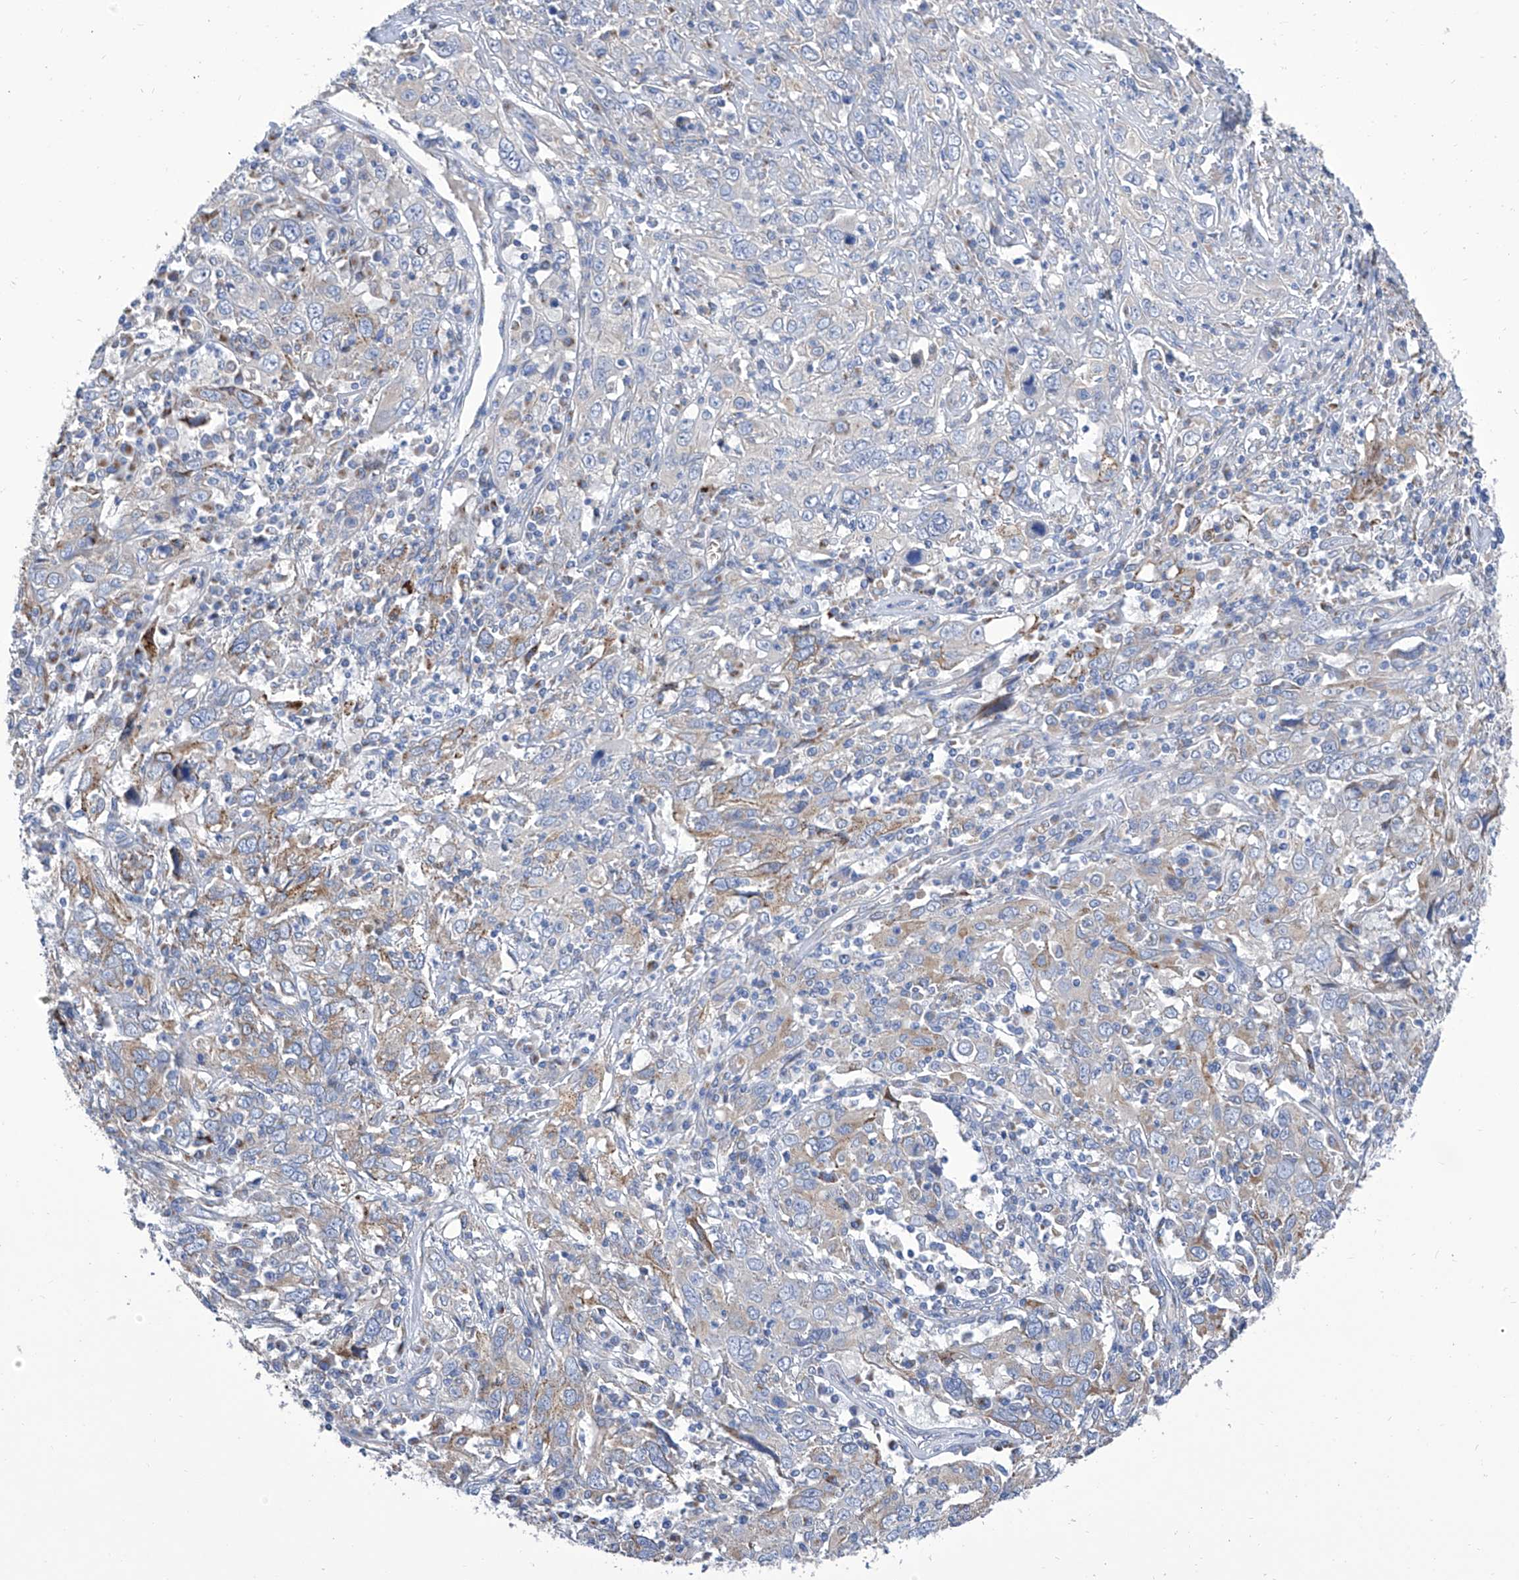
{"staining": {"intensity": "weak", "quantity": "<25%", "location": "cytoplasmic/membranous"}, "tissue": "cervical cancer", "cell_type": "Tumor cells", "image_type": "cancer", "snomed": [{"axis": "morphology", "description": "Squamous cell carcinoma, NOS"}, {"axis": "topography", "description": "Cervix"}], "caption": "Tumor cells show no significant protein staining in cervical cancer (squamous cell carcinoma). The staining is performed using DAB (3,3'-diaminobenzidine) brown chromogen with nuclei counter-stained in using hematoxylin.", "gene": "TJAP1", "patient": {"sex": "female", "age": 46}}